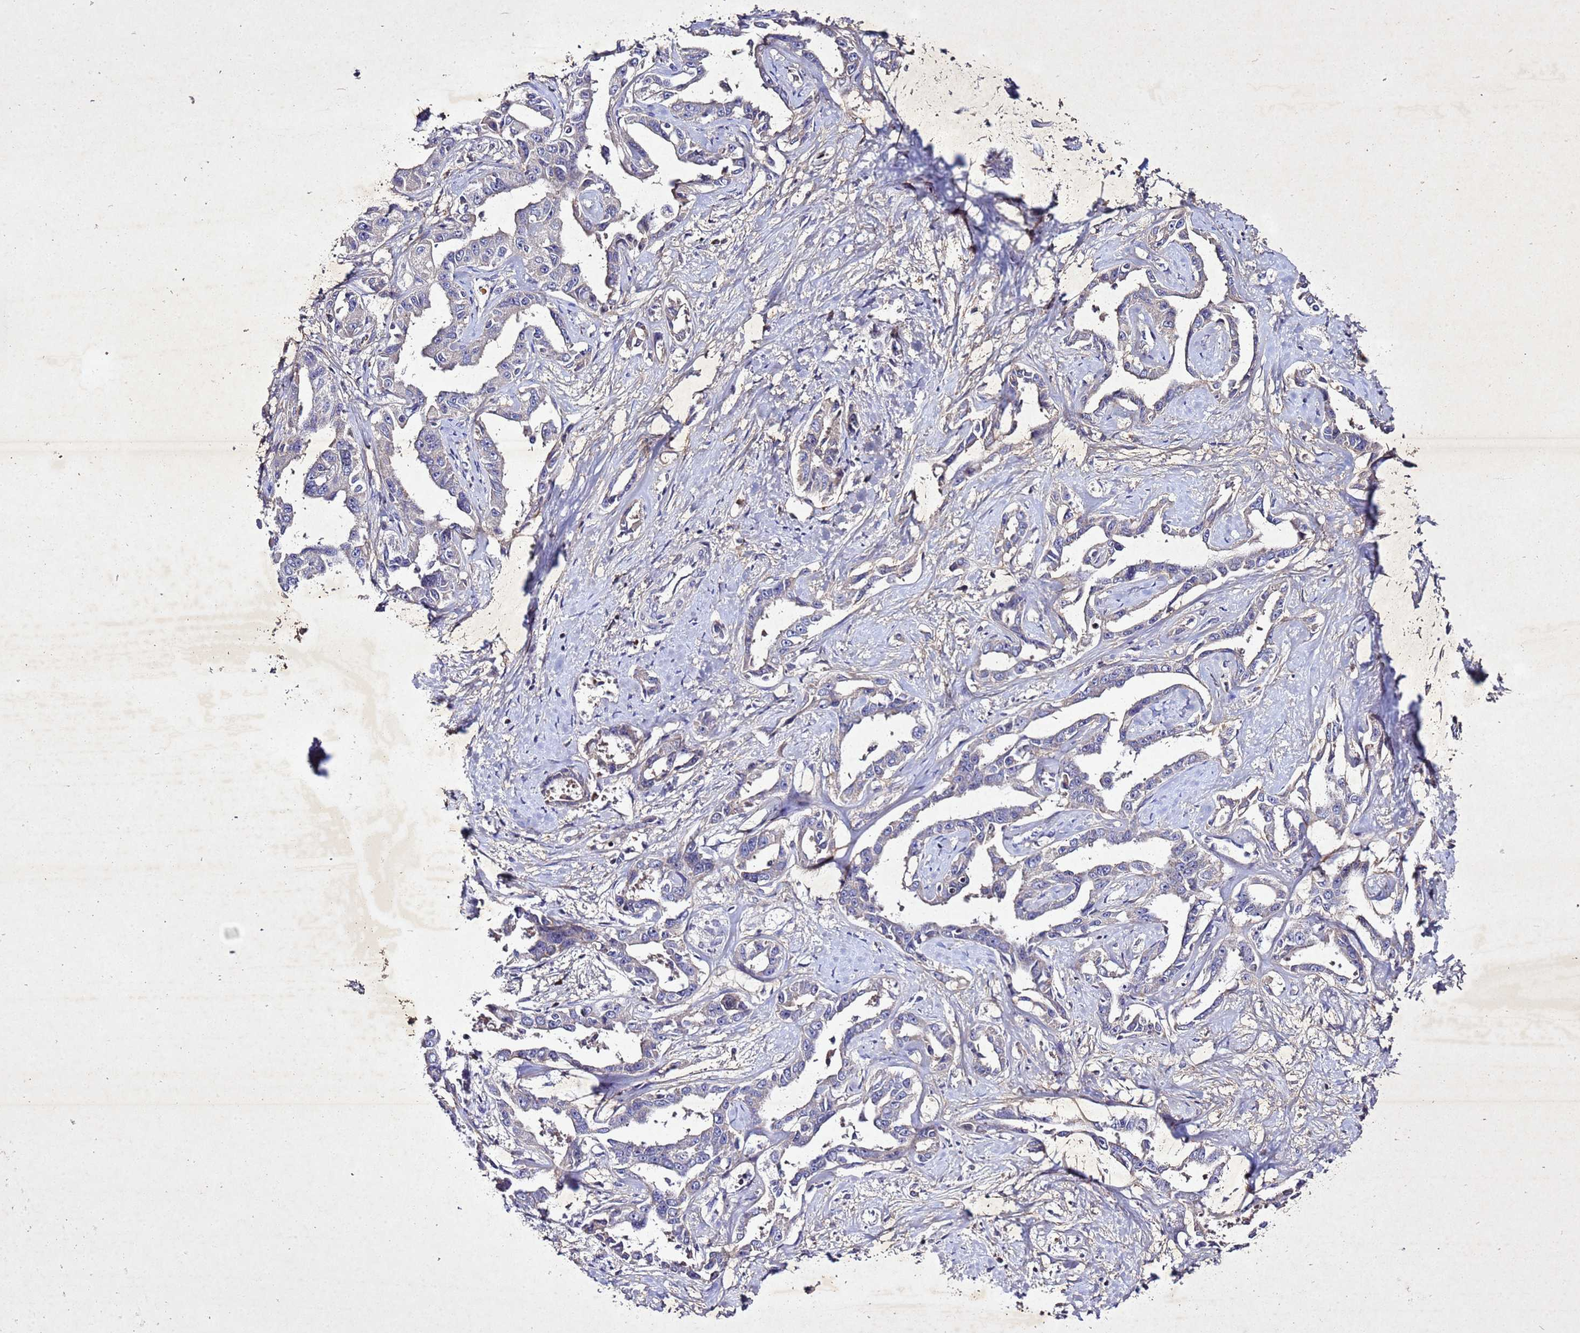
{"staining": {"intensity": "negative", "quantity": "none", "location": "none"}, "tissue": "liver cancer", "cell_type": "Tumor cells", "image_type": "cancer", "snomed": [{"axis": "morphology", "description": "Cholangiocarcinoma"}, {"axis": "topography", "description": "Liver"}], "caption": "Tumor cells are negative for protein expression in human cholangiocarcinoma (liver).", "gene": "SV2B", "patient": {"sex": "male", "age": 59}}